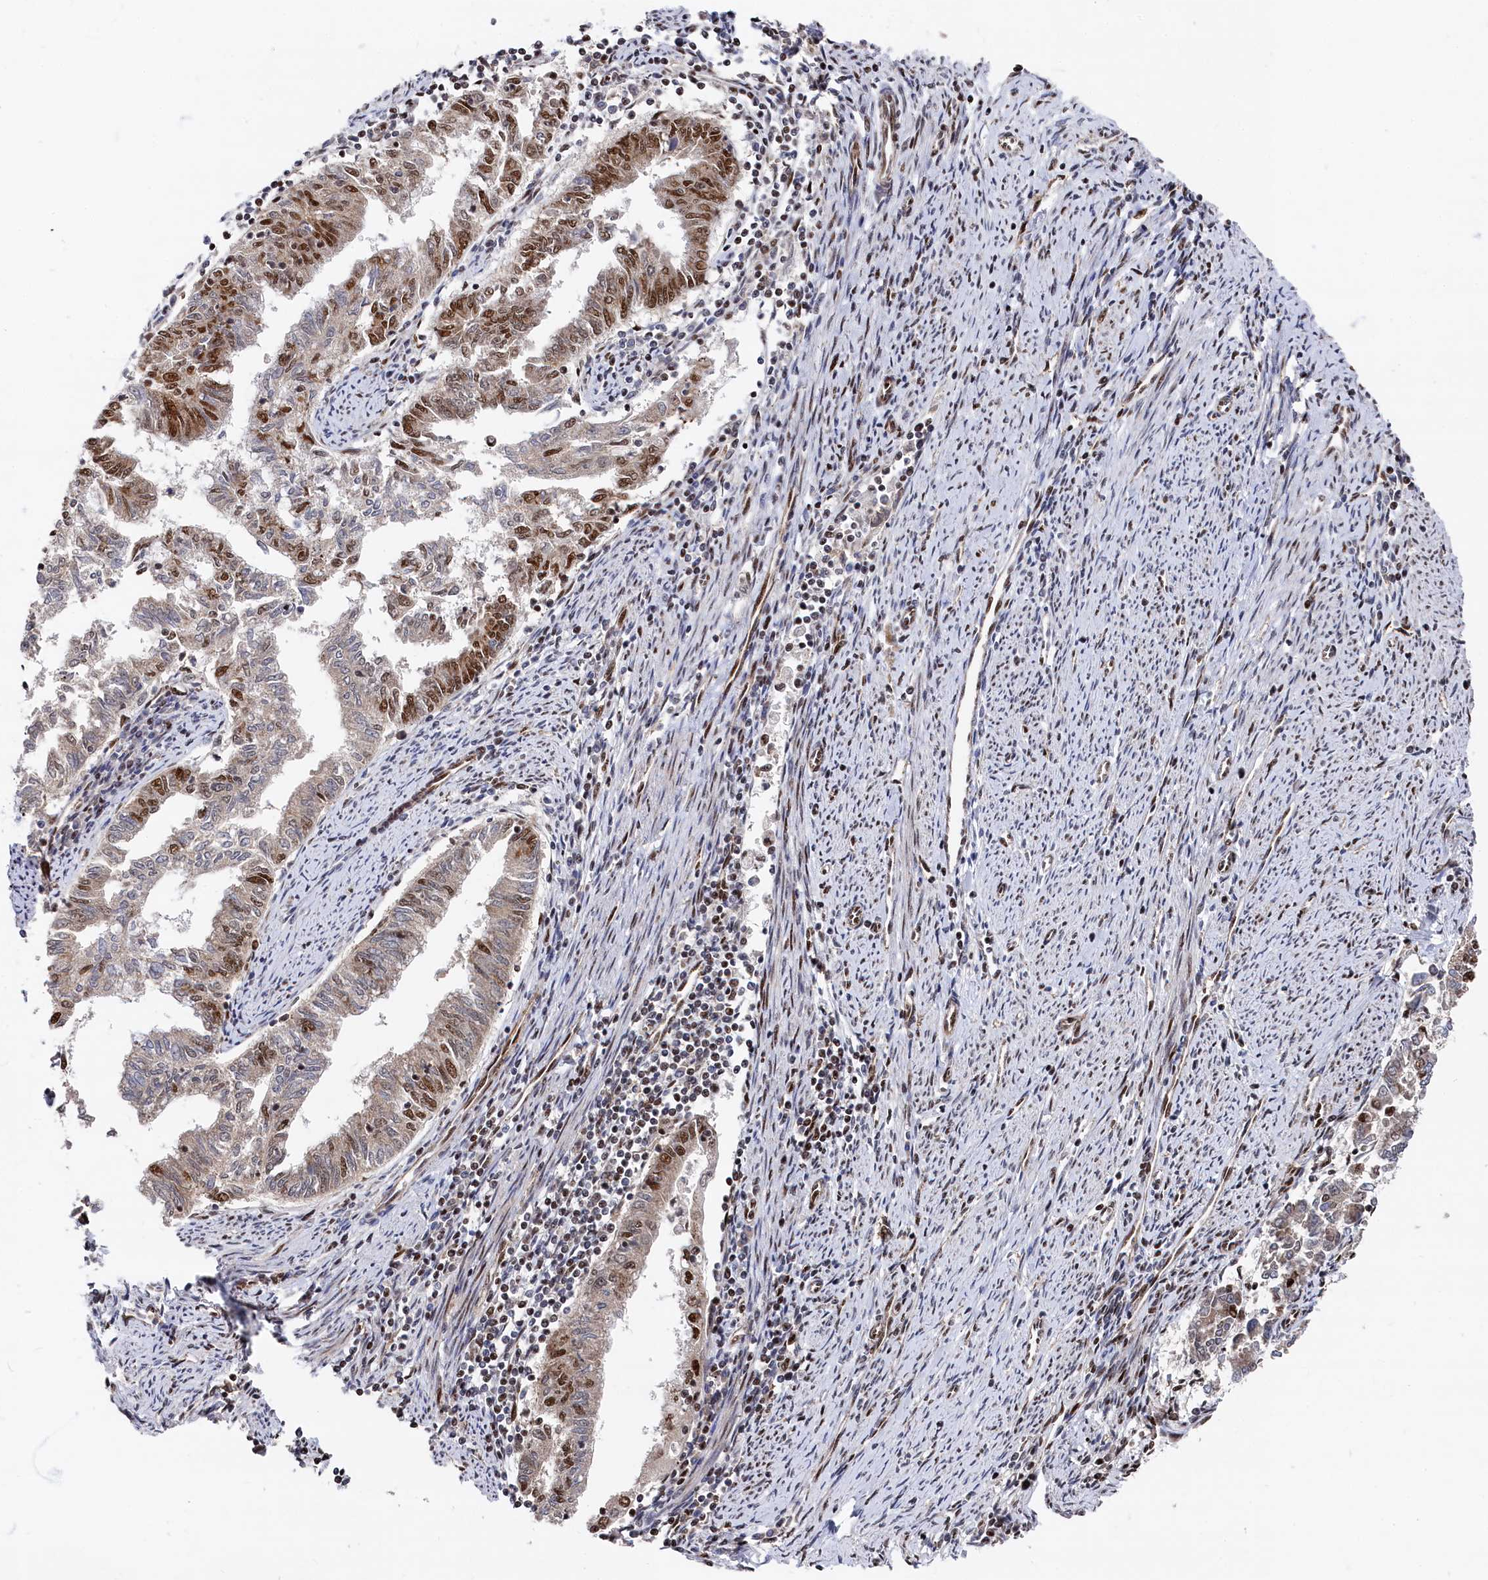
{"staining": {"intensity": "strong", "quantity": "<25%", "location": "nuclear"}, "tissue": "endometrial cancer", "cell_type": "Tumor cells", "image_type": "cancer", "snomed": [{"axis": "morphology", "description": "Adenocarcinoma, NOS"}, {"axis": "topography", "description": "Endometrium"}], "caption": "An IHC micrograph of tumor tissue is shown. Protein staining in brown labels strong nuclear positivity in endometrial adenocarcinoma within tumor cells.", "gene": "BUB3", "patient": {"sex": "female", "age": 79}}